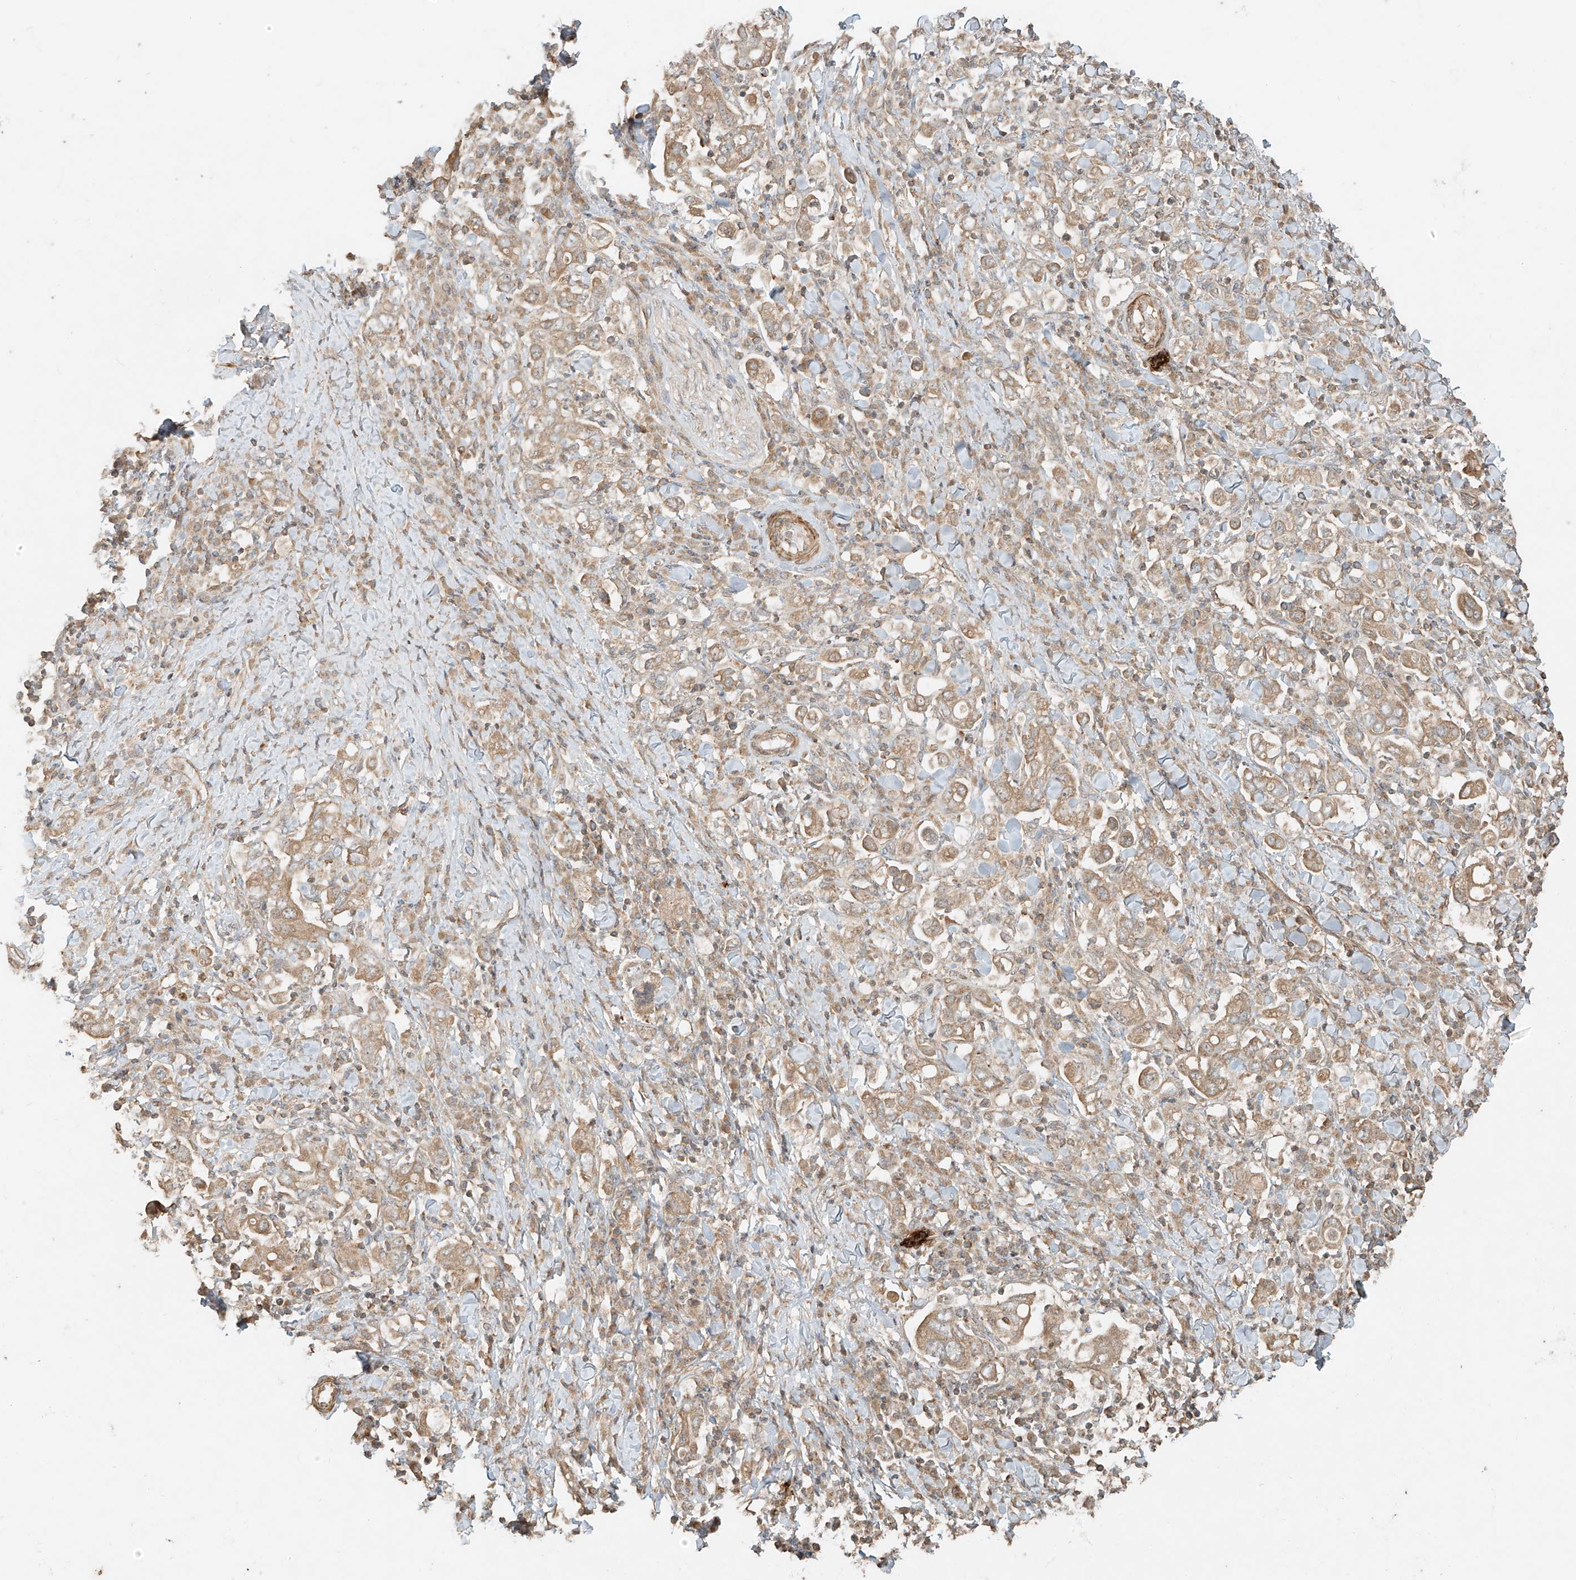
{"staining": {"intensity": "weak", "quantity": ">75%", "location": "cytoplasmic/membranous"}, "tissue": "stomach cancer", "cell_type": "Tumor cells", "image_type": "cancer", "snomed": [{"axis": "morphology", "description": "Adenocarcinoma, NOS"}, {"axis": "topography", "description": "Stomach, upper"}], "caption": "Tumor cells exhibit low levels of weak cytoplasmic/membranous staining in approximately >75% of cells in human stomach cancer (adenocarcinoma). The staining was performed using DAB (3,3'-diaminobenzidine), with brown indicating positive protein expression. Nuclei are stained blue with hematoxylin.", "gene": "ANKZF1", "patient": {"sex": "male", "age": 62}}